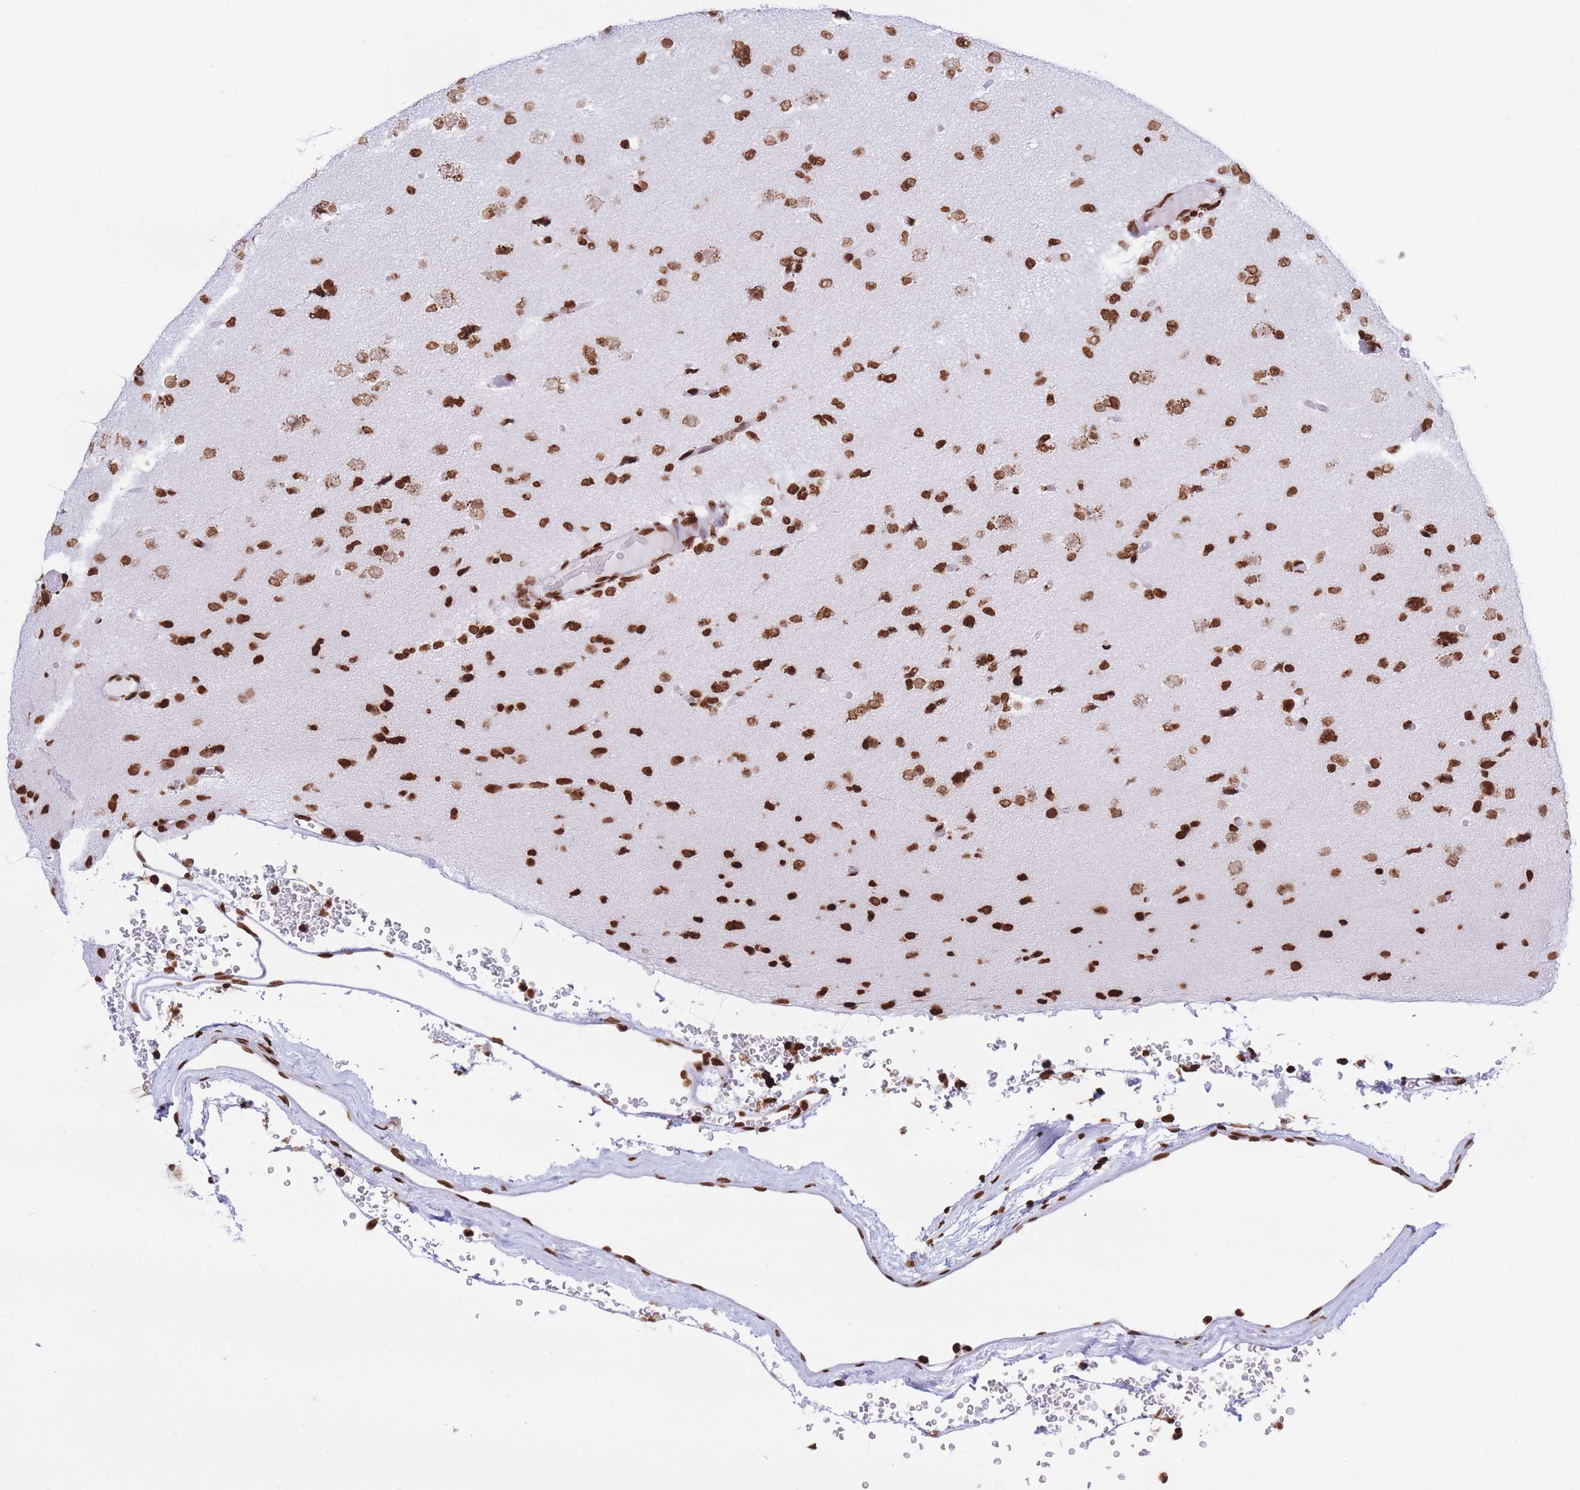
{"staining": {"intensity": "strong", "quantity": ">75%", "location": "nuclear"}, "tissue": "glioma", "cell_type": "Tumor cells", "image_type": "cancer", "snomed": [{"axis": "morphology", "description": "Glioma, malignant, Low grade"}, {"axis": "topography", "description": "Brain"}], "caption": "Glioma was stained to show a protein in brown. There is high levels of strong nuclear expression in approximately >75% of tumor cells.", "gene": "H2BC11", "patient": {"sex": "female", "age": 22}}